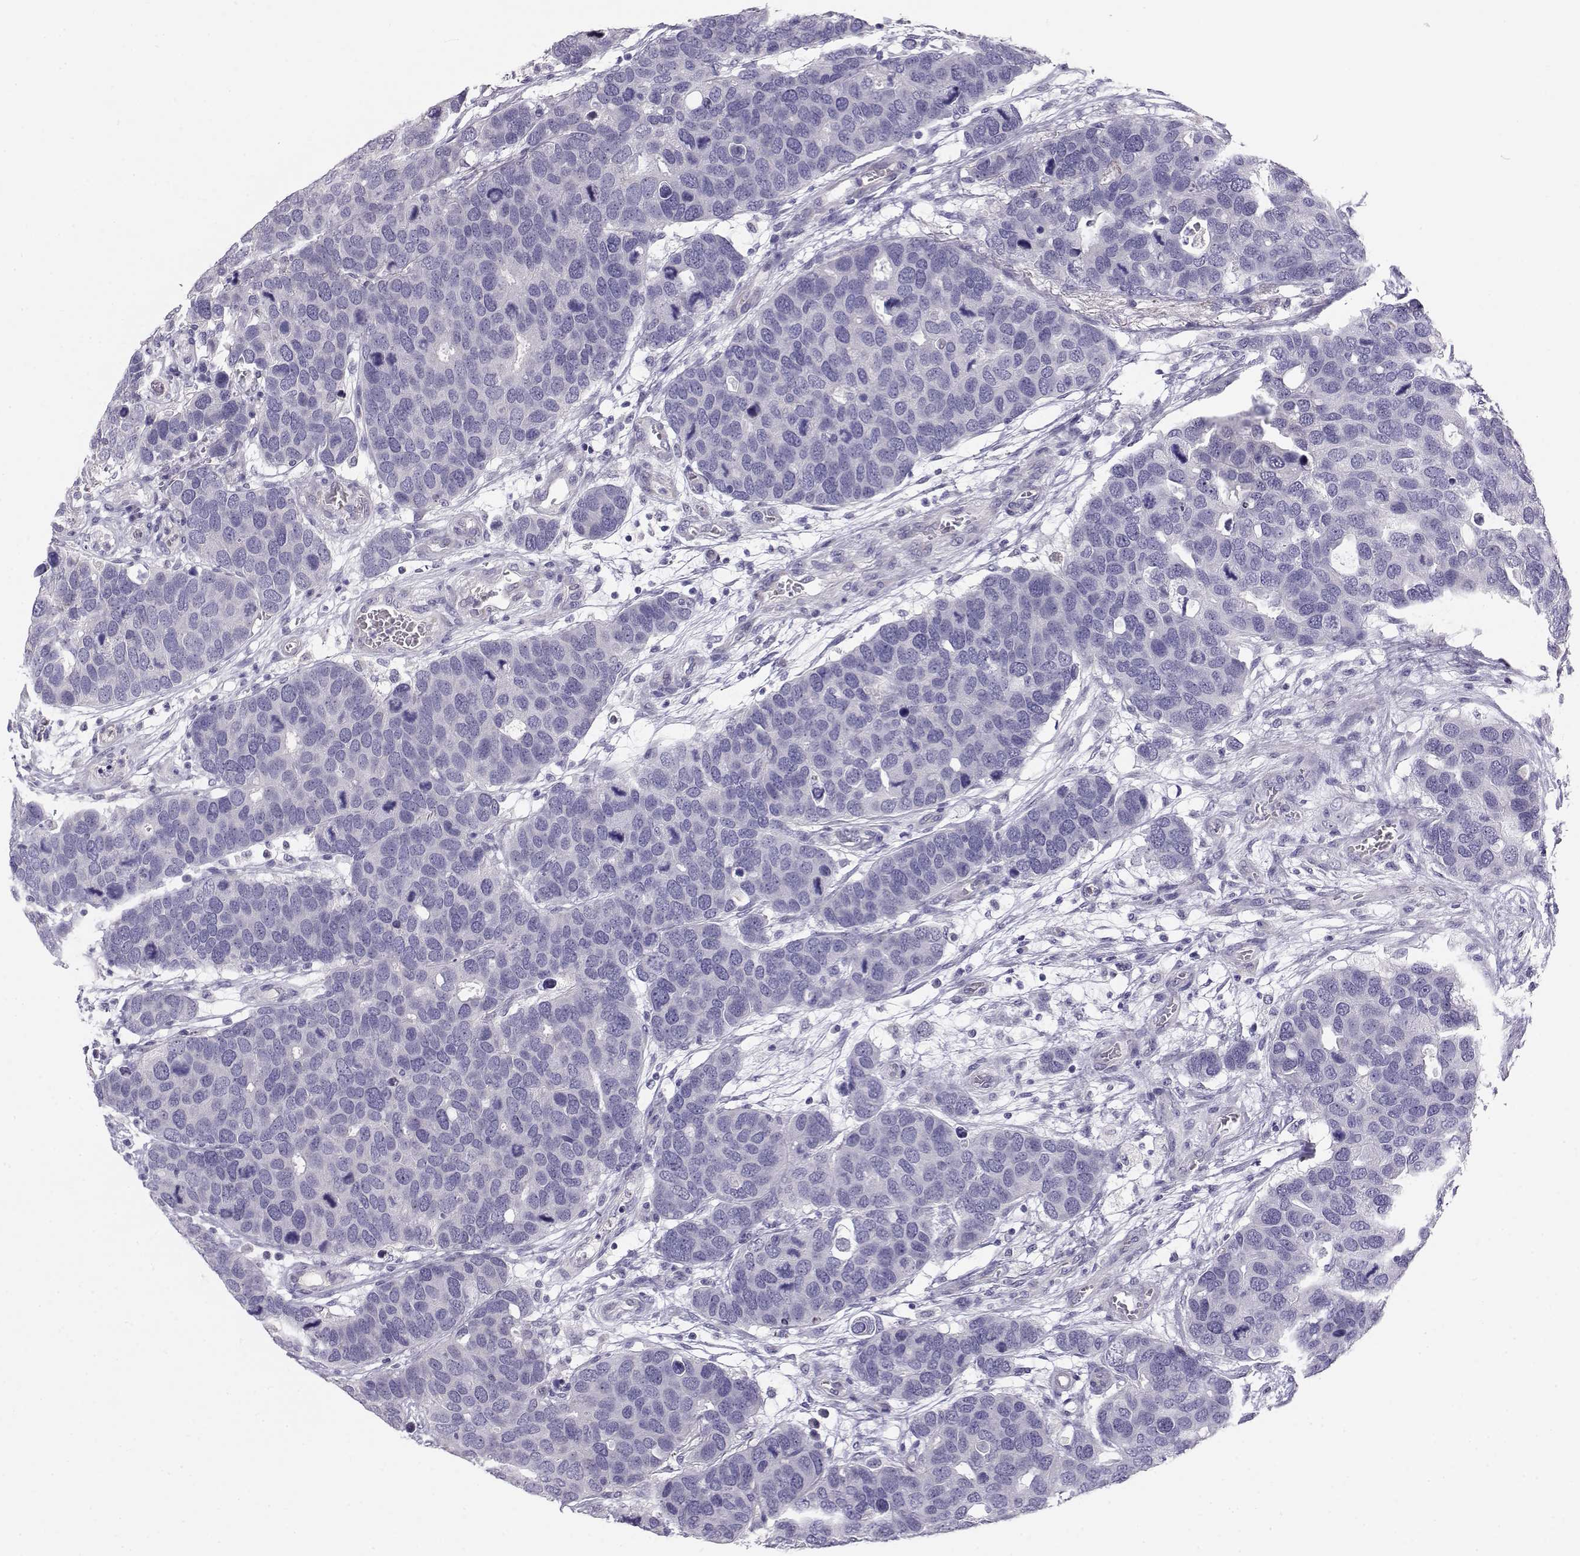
{"staining": {"intensity": "negative", "quantity": "none", "location": "none"}, "tissue": "breast cancer", "cell_type": "Tumor cells", "image_type": "cancer", "snomed": [{"axis": "morphology", "description": "Duct carcinoma"}, {"axis": "topography", "description": "Breast"}], "caption": "Micrograph shows no protein positivity in tumor cells of invasive ductal carcinoma (breast) tissue.", "gene": "ENDOU", "patient": {"sex": "female", "age": 83}}